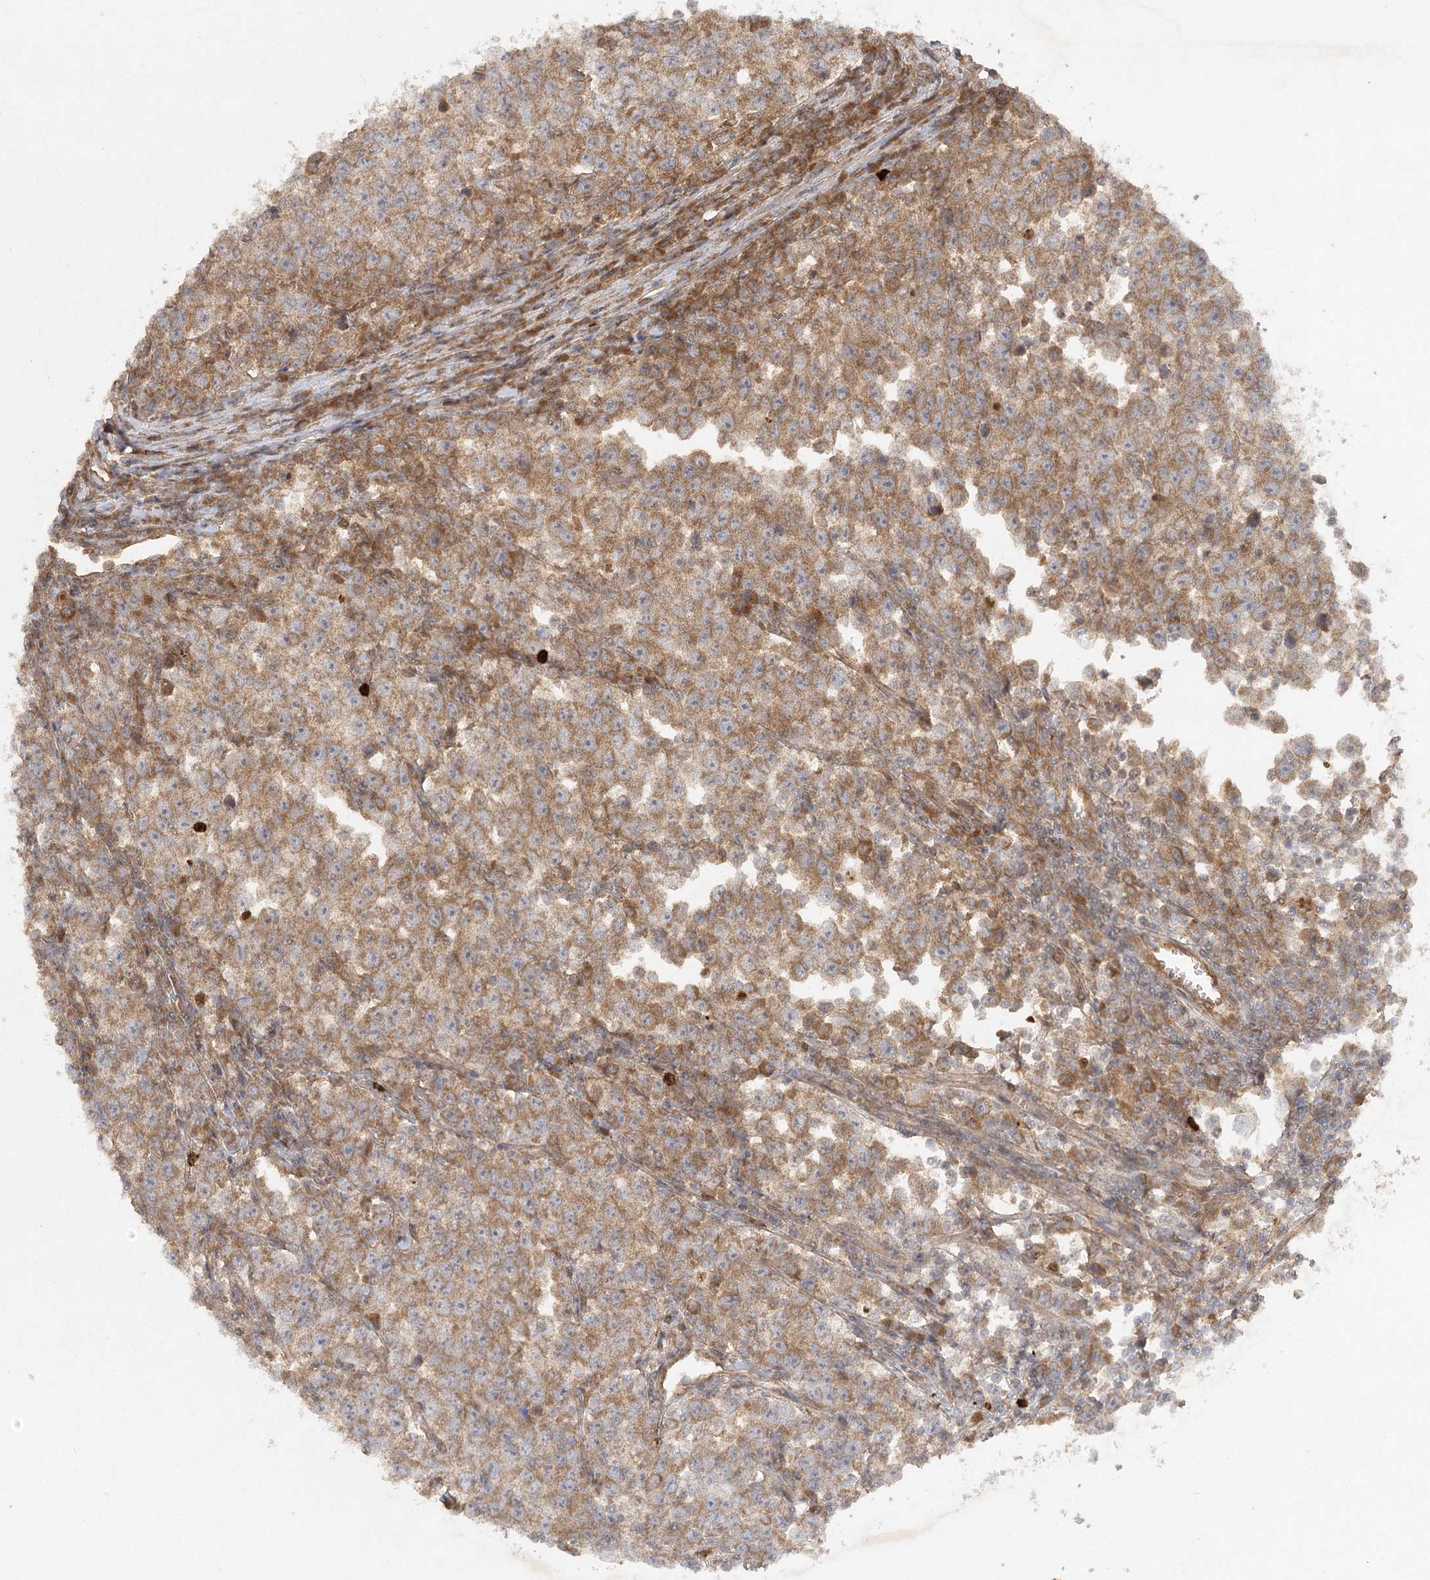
{"staining": {"intensity": "weak", "quantity": ">75%", "location": "cytoplasmic/membranous"}, "tissue": "testis cancer", "cell_type": "Tumor cells", "image_type": "cancer", "snomed": [{"axis": "morphology", "description": "Normal tissue, NOS"}, {"axis": "morphology", "description": "Seminoma, NOS"}, {"axis": "topography", "description": "Testis"}], "caption": "Protein staining reveals weak cytoplasmic/membranous staining in approximately >75% of tumor cells in seminoma (testis).", "gene": "ARL13A", "patient": {"sex": "male", "age": 43}}